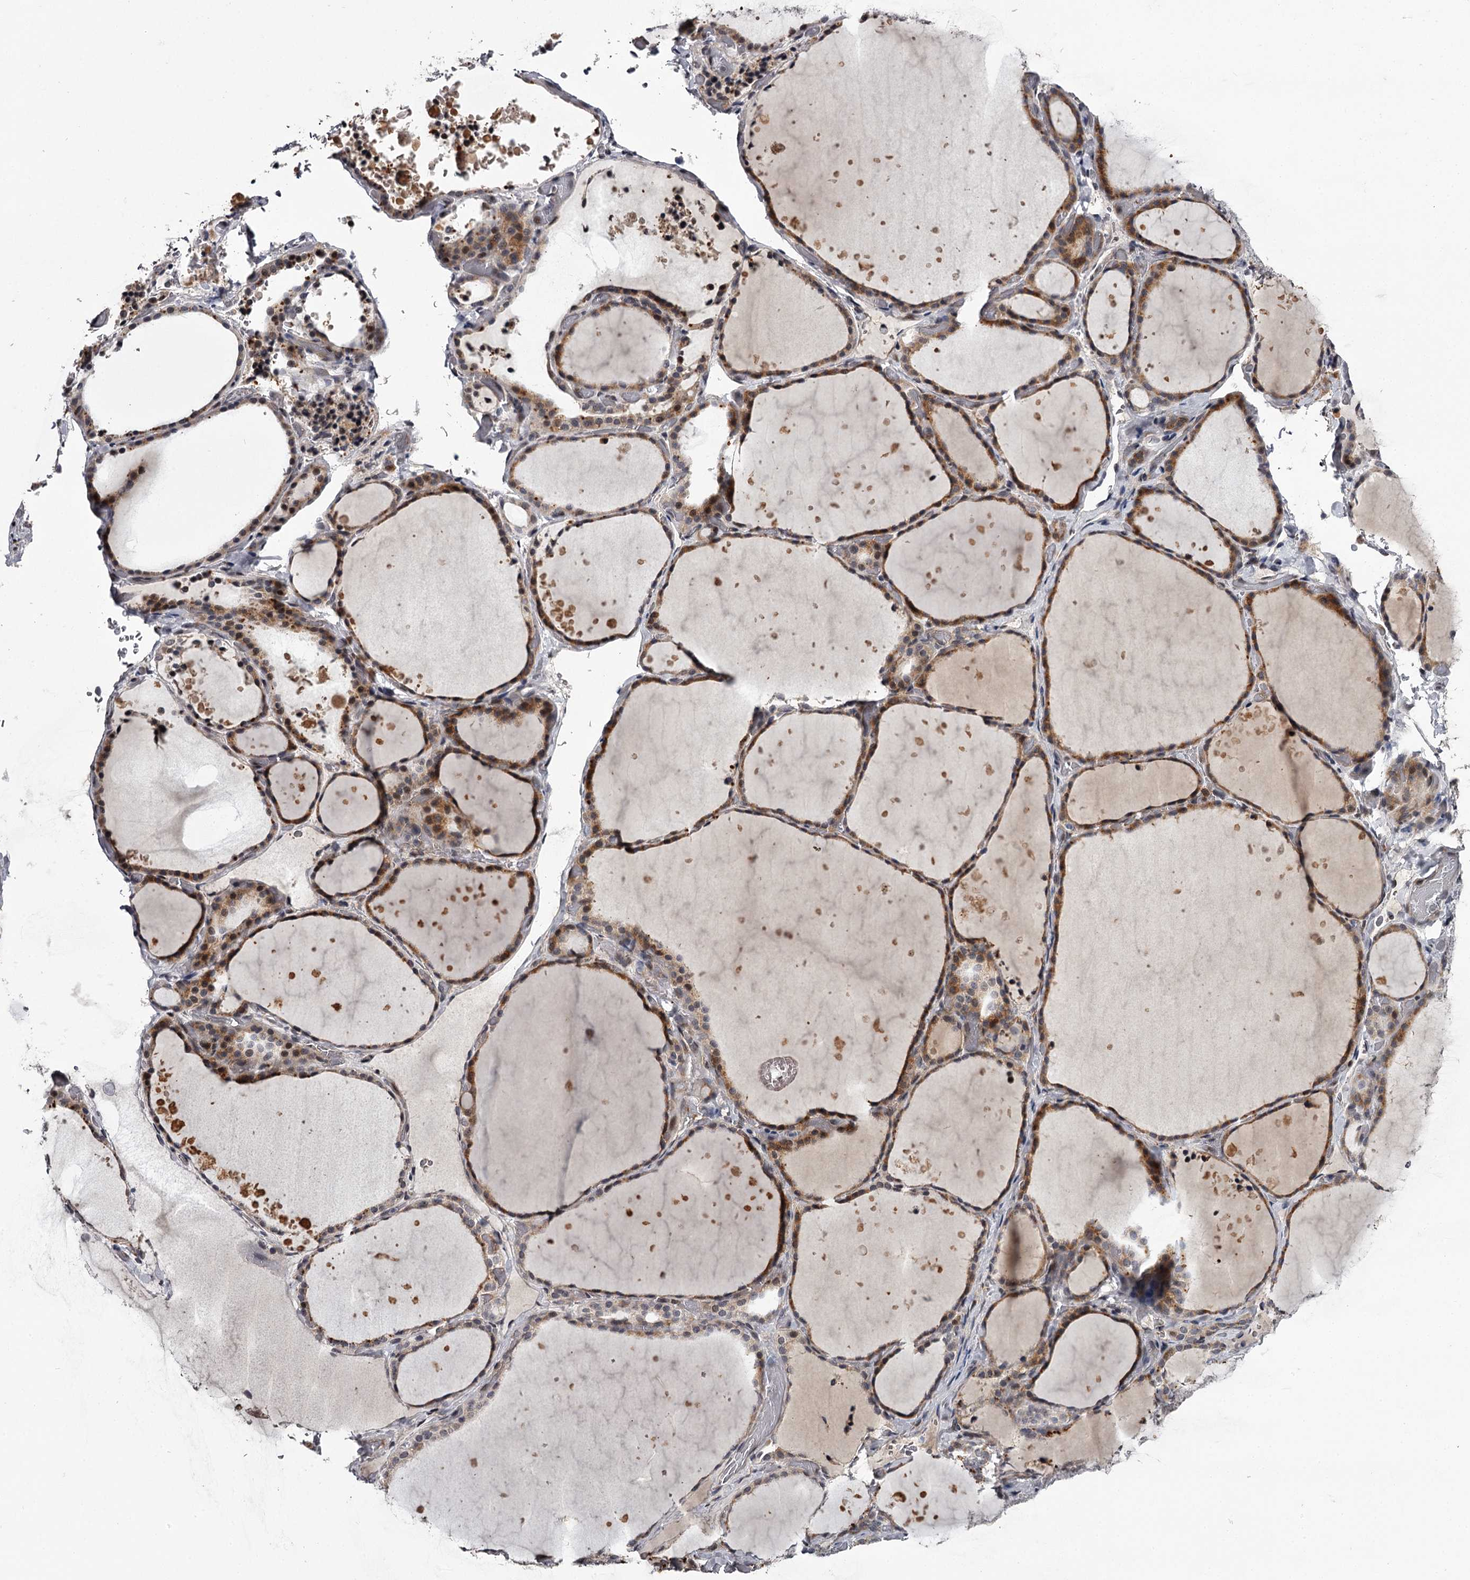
{"staining": {"intensity": "moderate", "quantity": ">75%", "location": "cytoplasmic/membranous"}, "tissue": "thyroid gland", "cell_type": "Glandular cells", "image_type": "normal", "snomed": [{"axis": "morphology", "description": "Normal tissue, NOS"}, {"axis": "topography", "description": "Thyroid gland"}], "caption": "The histopathology image shows a brown stain indicating the presence of a protein in the cytoplasmic/membranous of glandular cells in thyroid gland. The protein of interest is shown in brown color, while the nuclei are stained blue.", "gene": "RNF44", "patient": {"sex": "female", "age": 44}}